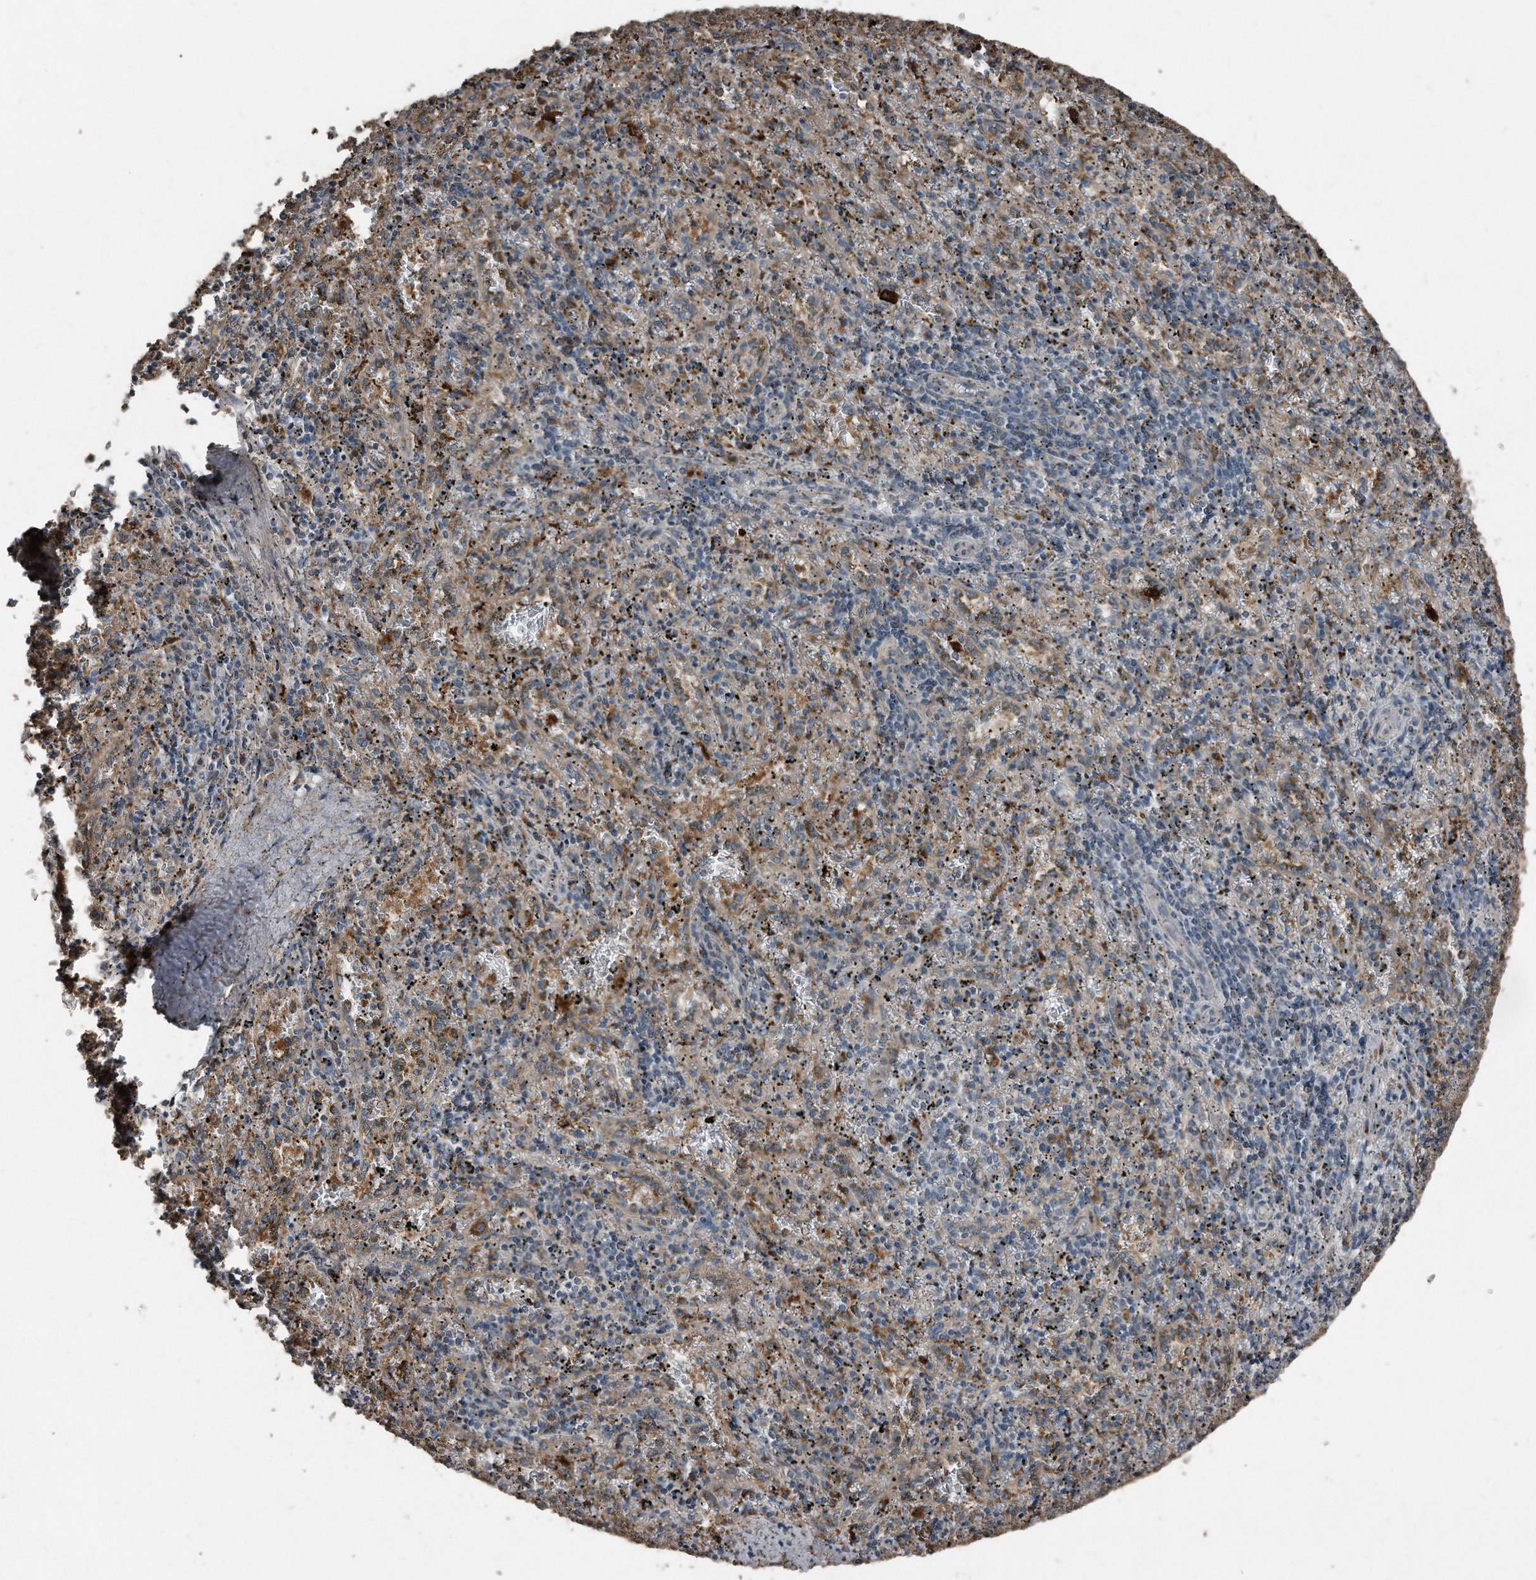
{"staining": {"intensity": "weak", "quantity": "<25%", "location": "cytoplasmic/membranous"}, "tissue": "spleen", "cell_type": "Cells in red pulp", "image_type": "normal", "snomed": [{"axis": "morphology", "description": "Normal tissue, NOS"}, {"axis": "topography", "description": "Spleen"}], "caption": "There is no significant staining in cells in red pulp of spleen. The staining was performed using DAB to visualize the protein expression in brown, while the nuclei were stained in blue with hematoxylin (Magnification: 20x).", "gene": "ANKRD10", "patient": {"sex": "male", "age": 11}}